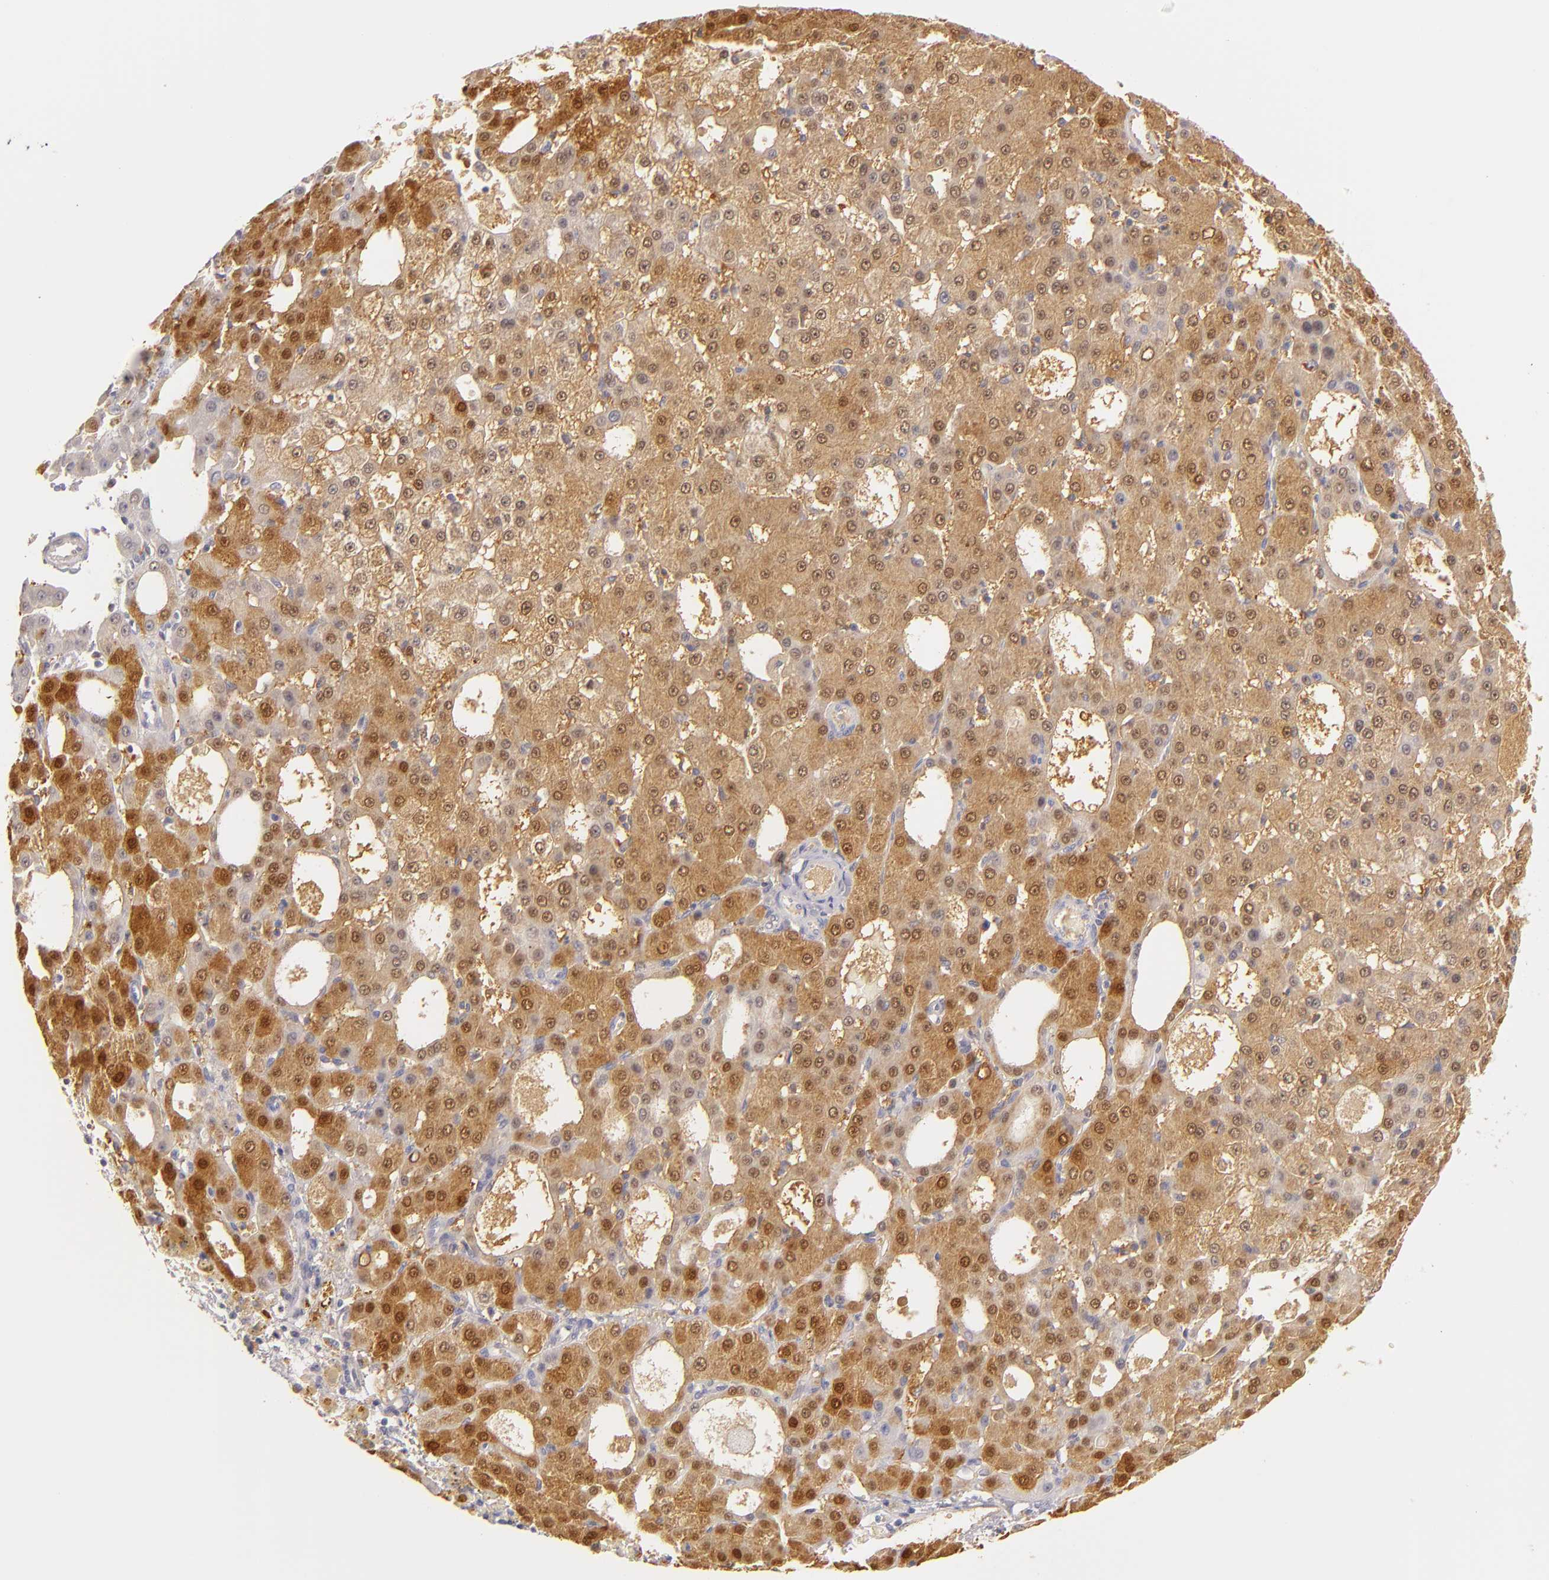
{"staining": {"intensity": "moderate", "quantity": ">75%", "location": "cytoplasmic/membranous"}, "tissue": "liver cancer", "cell_type": "Tumor cells", "image_type": "cancer", "snomed": [{"axis": "morphology", "description": "Carcinoma, Hepatocellular, NOS"}, {"axis": "topography", "description": "Liver"}], "caption": "Hepatocellular carcinoma (liver) stained with a brown dye reveals moderate cytoplasmic/membranous positive staining in about >75% of tumor cells.", "gene": "FABP1", "patient": {"sex": "male", "age": 47}}